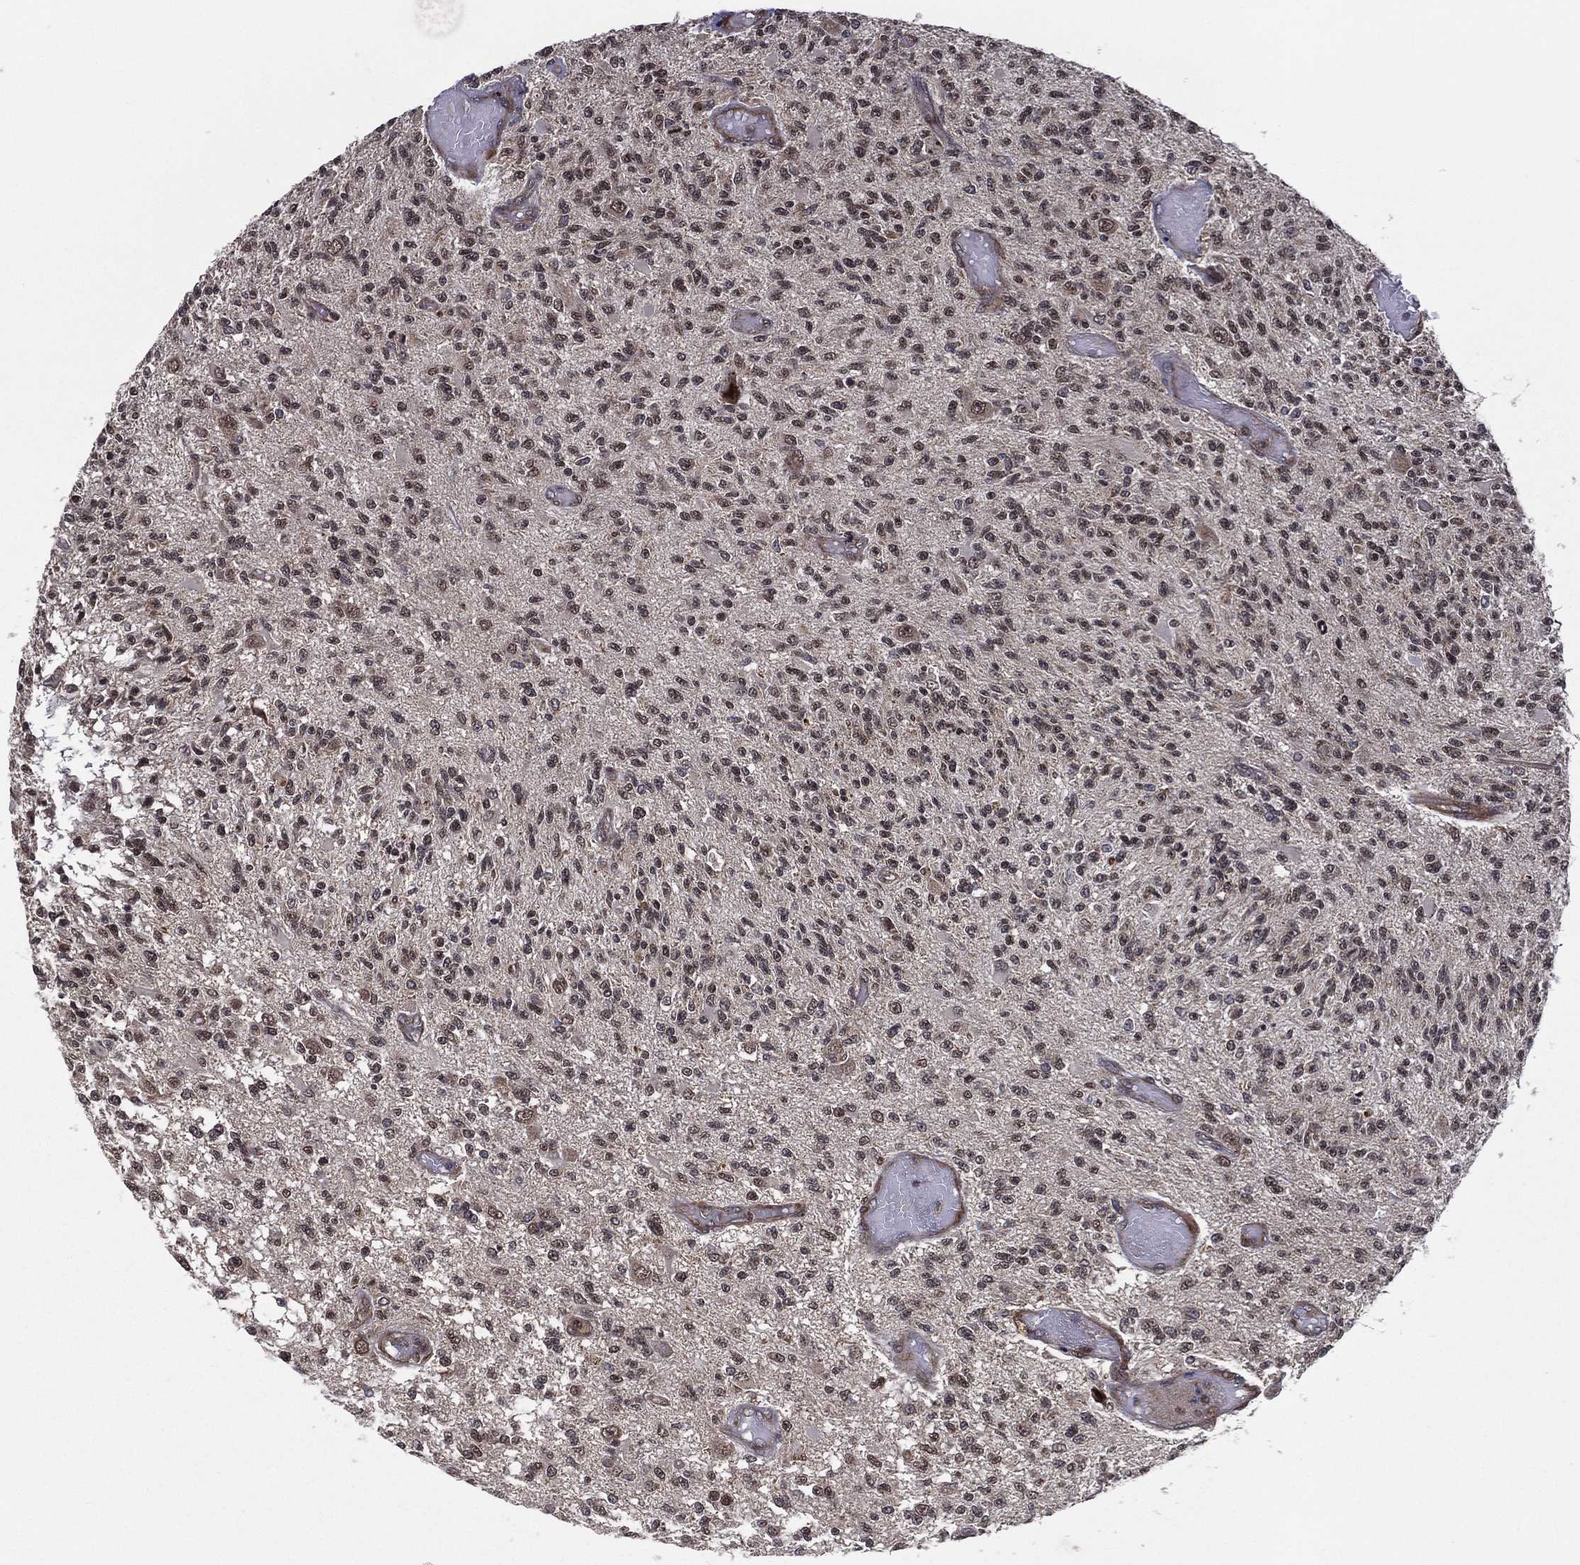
{"staining": {"intensity": "moderate", "quantity": "25%-75%", "location": "nuclear"}, "tissue": "glioma", "cell_type": "Tumor cells", "image_type": "cancer", "snomed": [{"axis": "morphology", "description": "Glioma, malignant, High grade"}, {"axis": "topography", "description": "Brain"}], "caption": "Malignant glioma (high-grade) tissue shows moderate nuclear staining in approximately 25%-75% of tumor cells (DAB (3,3'-diaminobenzidine) IHC with brightfield microscopy, high magnification).", "gene": "UACA", "patient": {"sex": "female", "age": 63}}